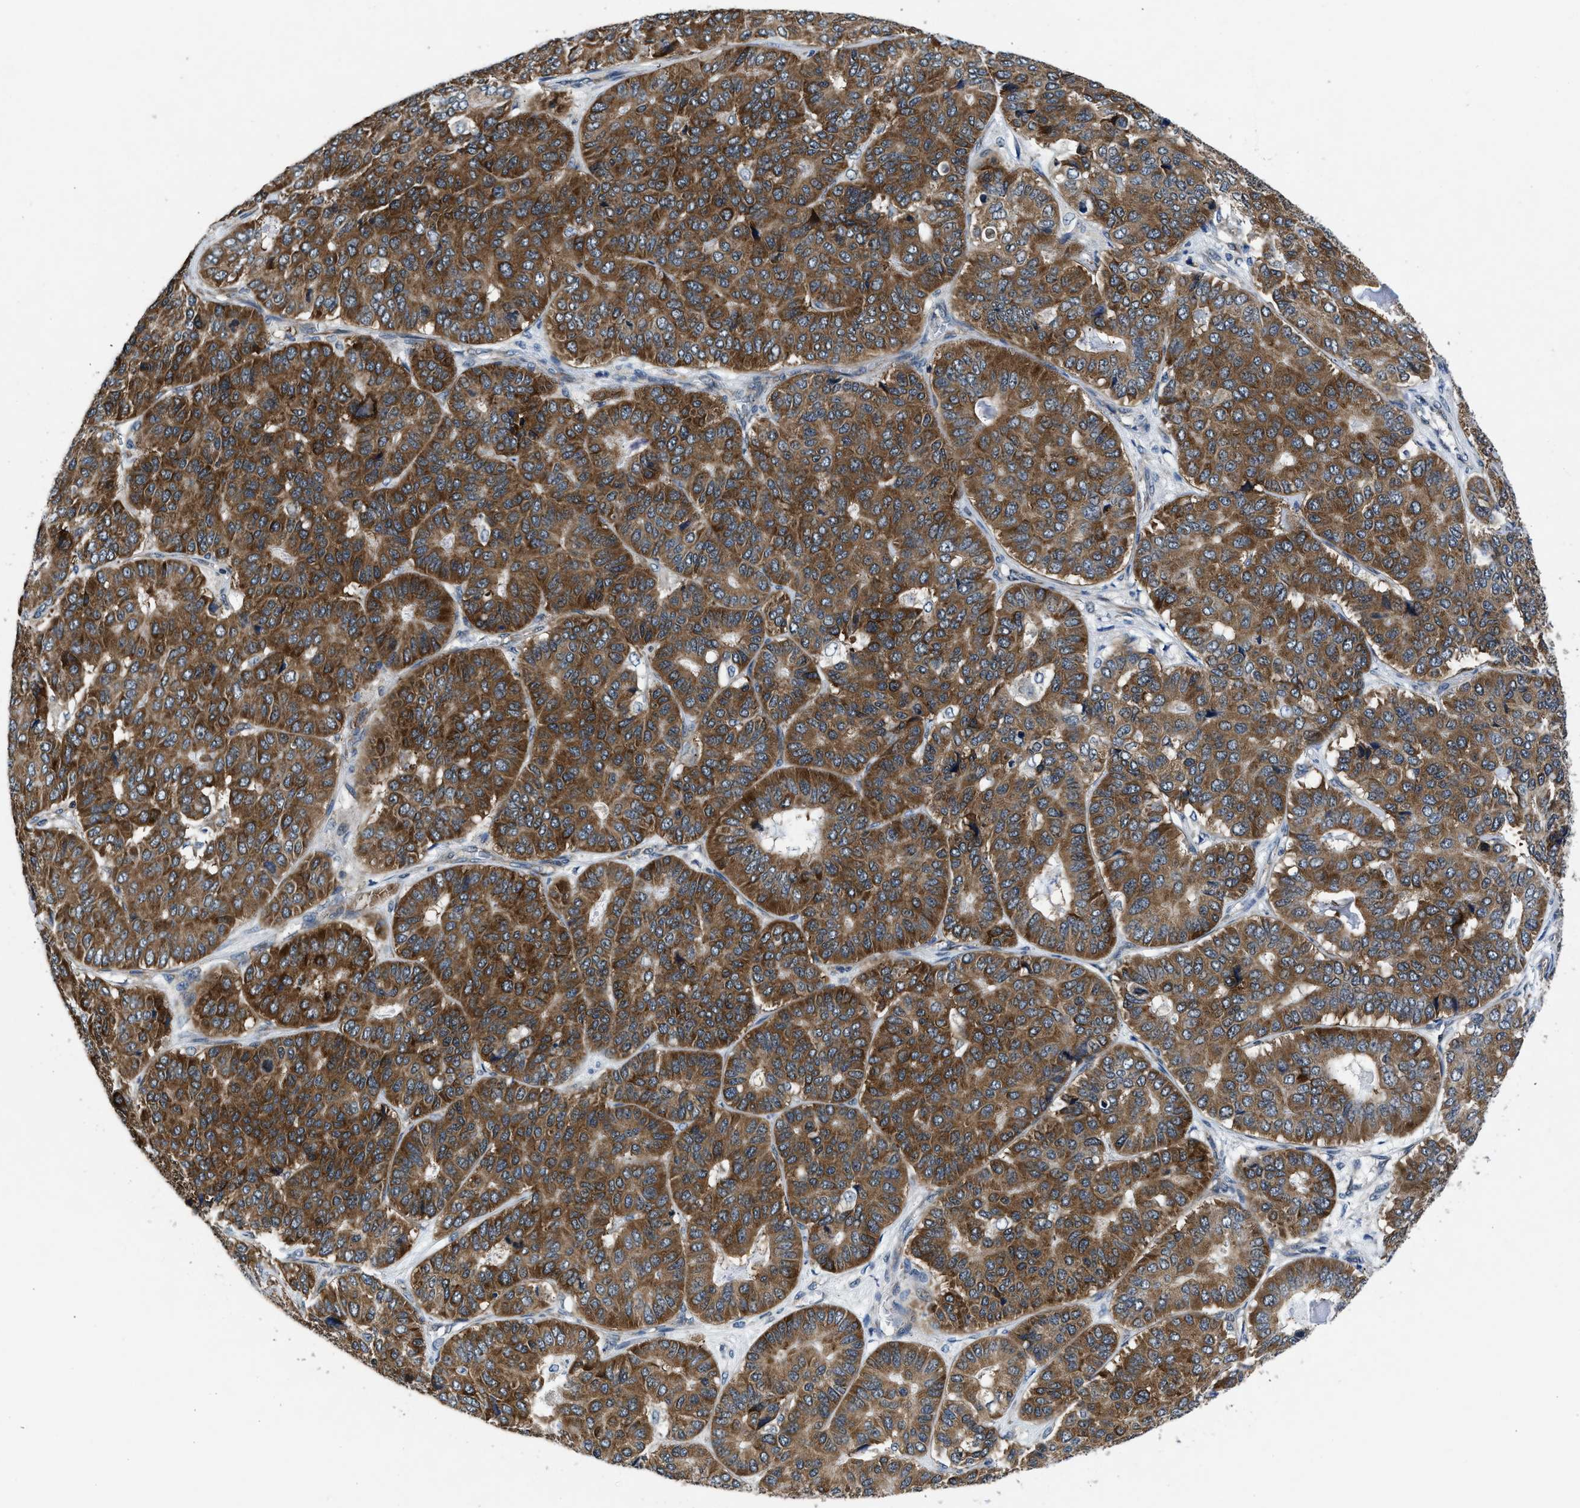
{"staining": {"intensity": "strong", "quantity": ">75%", "location": "cytoplasmic/membranous"}, "tissue": "pancreatic cancer", "cell_type": "Tumor cells", "image_type": "cancer", "snomed": [{"axis": "morphology", "description": "Adenocarcinoma, NOS"}, {"axis": "topography", "description": "Pancreas"}], "caption": "Protein expression by IHC reveals strong cytoplasmic/membranous positivity in approximately >75% of tumor cells in adenocarcinoma (pancreatic).", "gene": "PA2G4", "patient": {"sex": "male", "age": 50}}